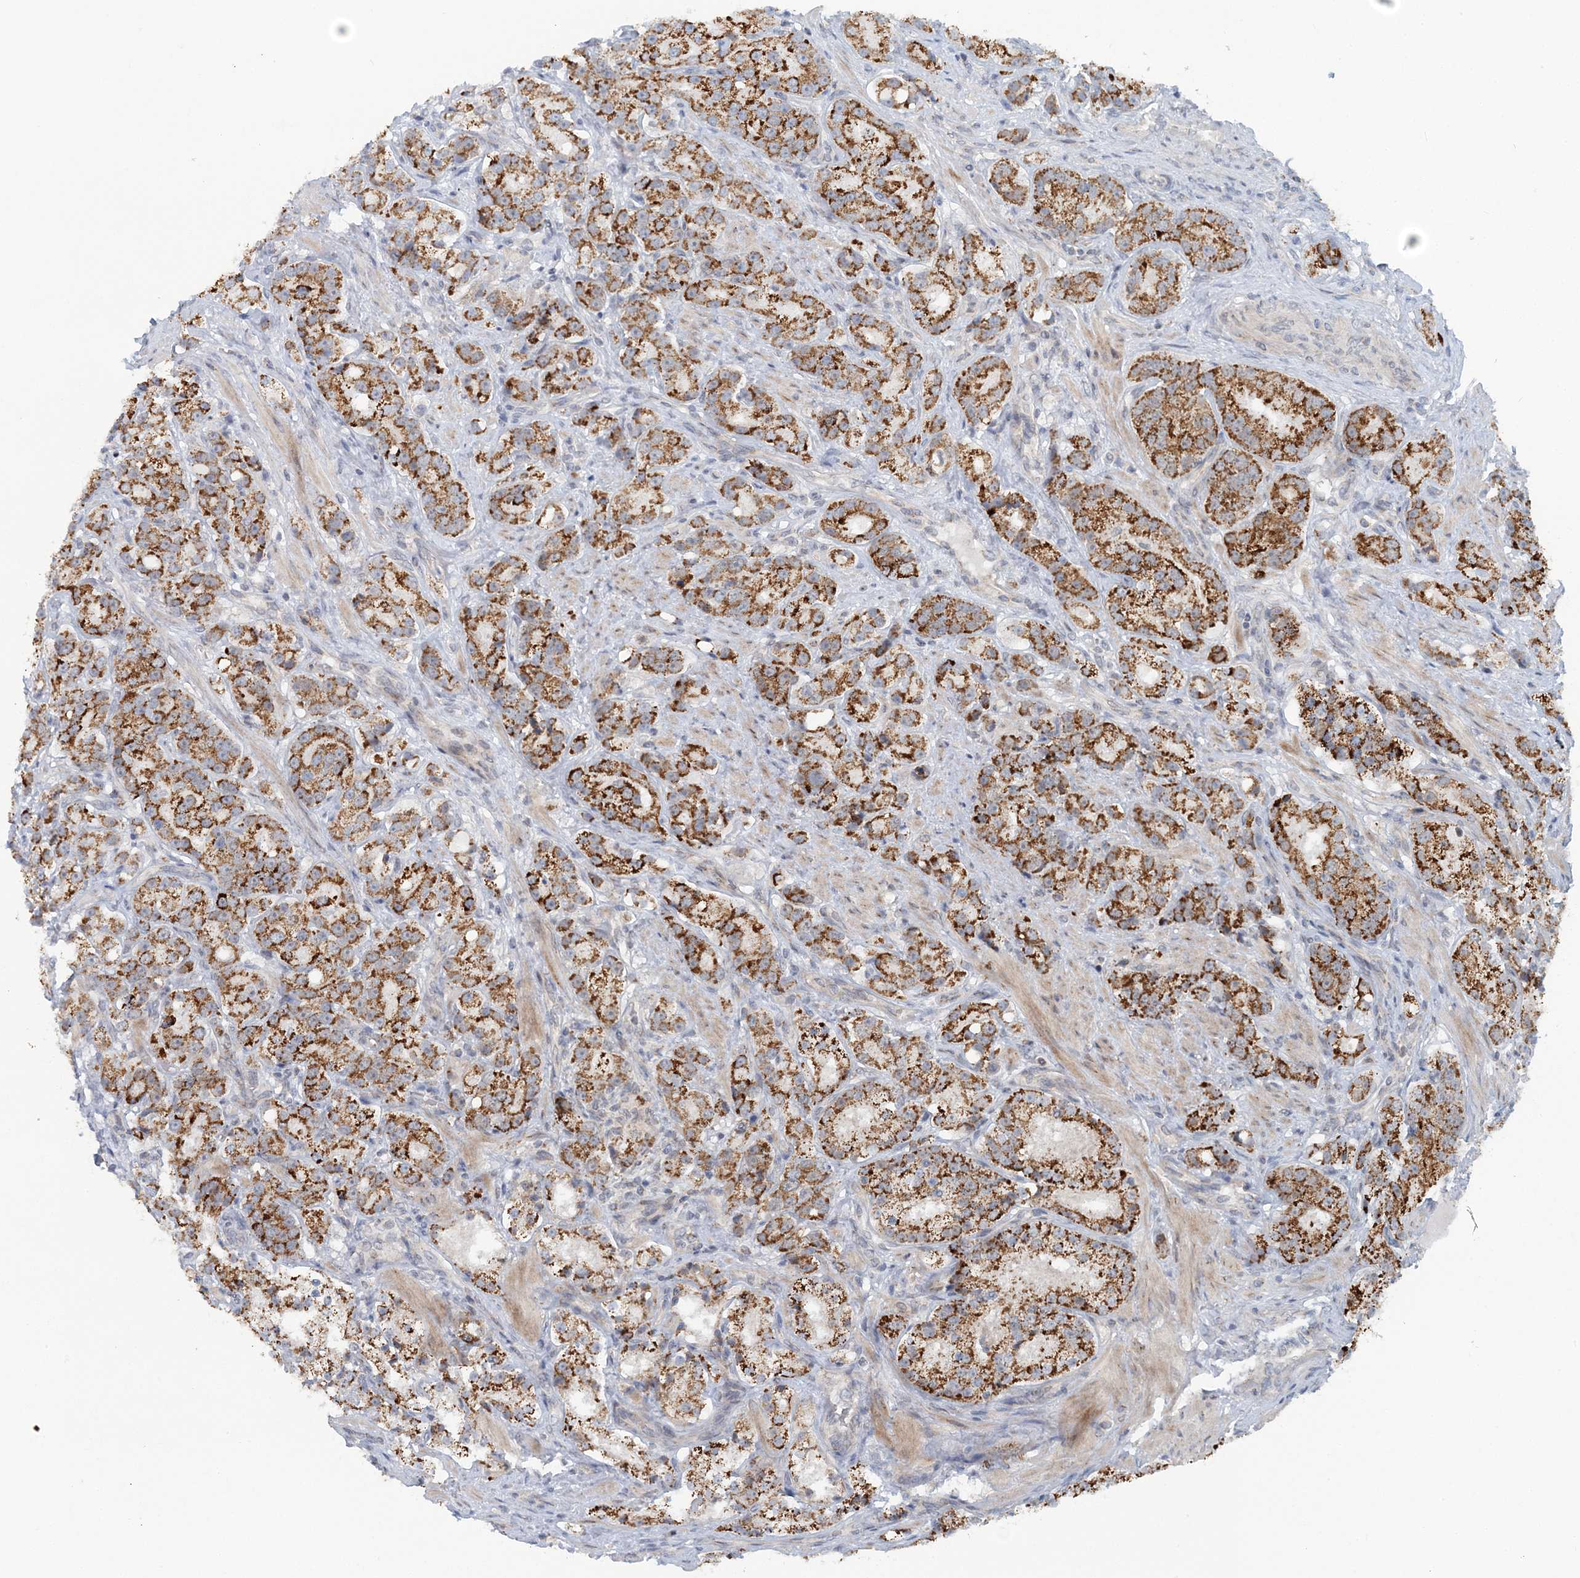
{"staining": {"intensity": "moderate", "quantity": ">75%", "location": "cytoplasmic/membranous"}, "tissue": "prostate cancer", "cell_type": "Tumor cells", "image_type": "cancer", "snomed": [{"axis": "morphology", "description": "Adenocarcinoma, High grade"}, {"axis": "topography", "description": "Prostate"}], "caption": "About >75% of tumor cells in prostate adenocarcinoma (high-grade) exhibit moderate cytoplasmic/membranous protein positivity as visualized by brown immunohistochemical staining.", "gene": "RNF150", "patient": {"sex": "male", "age": 60}}